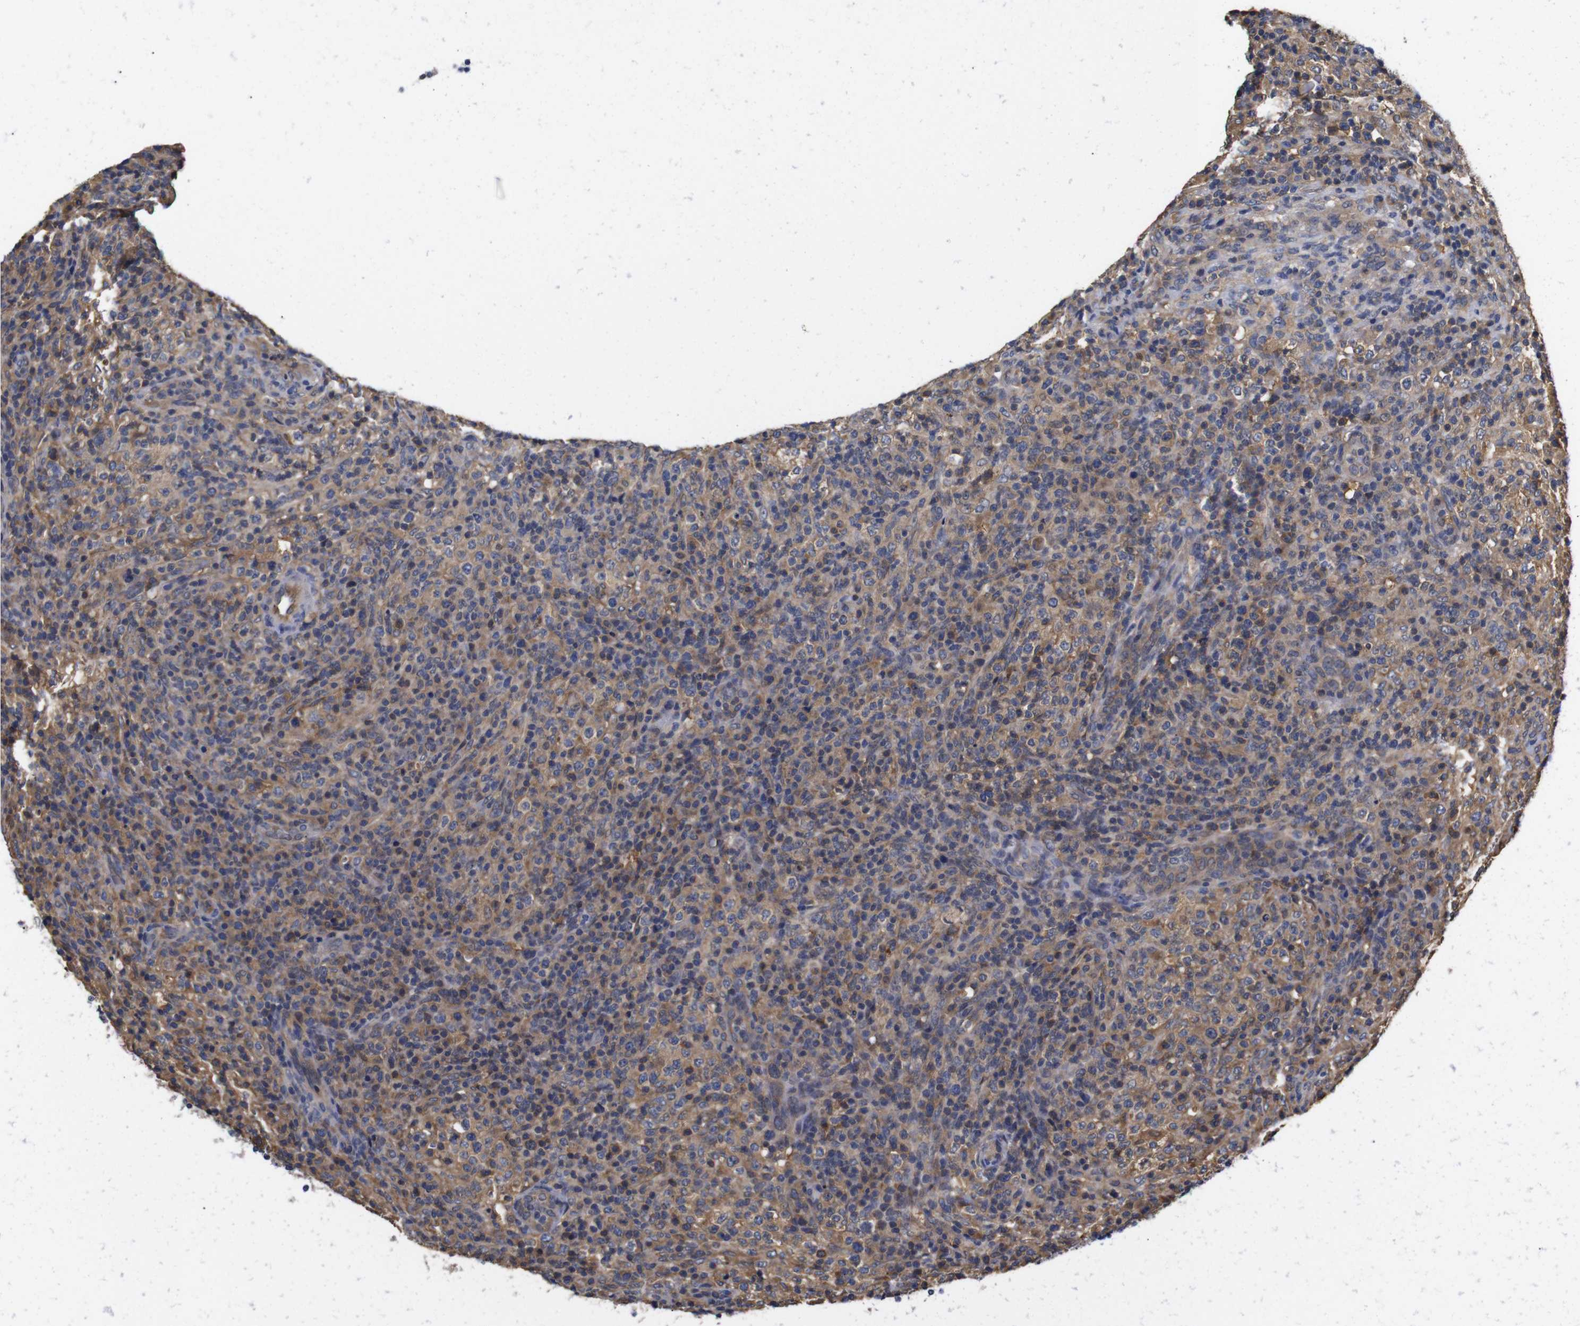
{"staining": {"intensity": "moderate", "quantity": ">75%", "location": "cytoplasmic/membranous"}, "tissue": "lymphoma", "cell_type": "Tumor cells", "image_type": "cancer", "snomed": [{"axis": "morphology", "description": "Malignant lymphoma, non-Hodgkin's type, High grade"}, {"axis": "topography", "description": "Lymph node"}], "caption": "High-grade malignant lymphoma, non-Hodgkin's type stained for a protein demonstrates moderate cytoplasmic/membranous positivity in tumor cells.", "gene": "LRRCC1", "patient": {"sex": "female", "age": 76}}